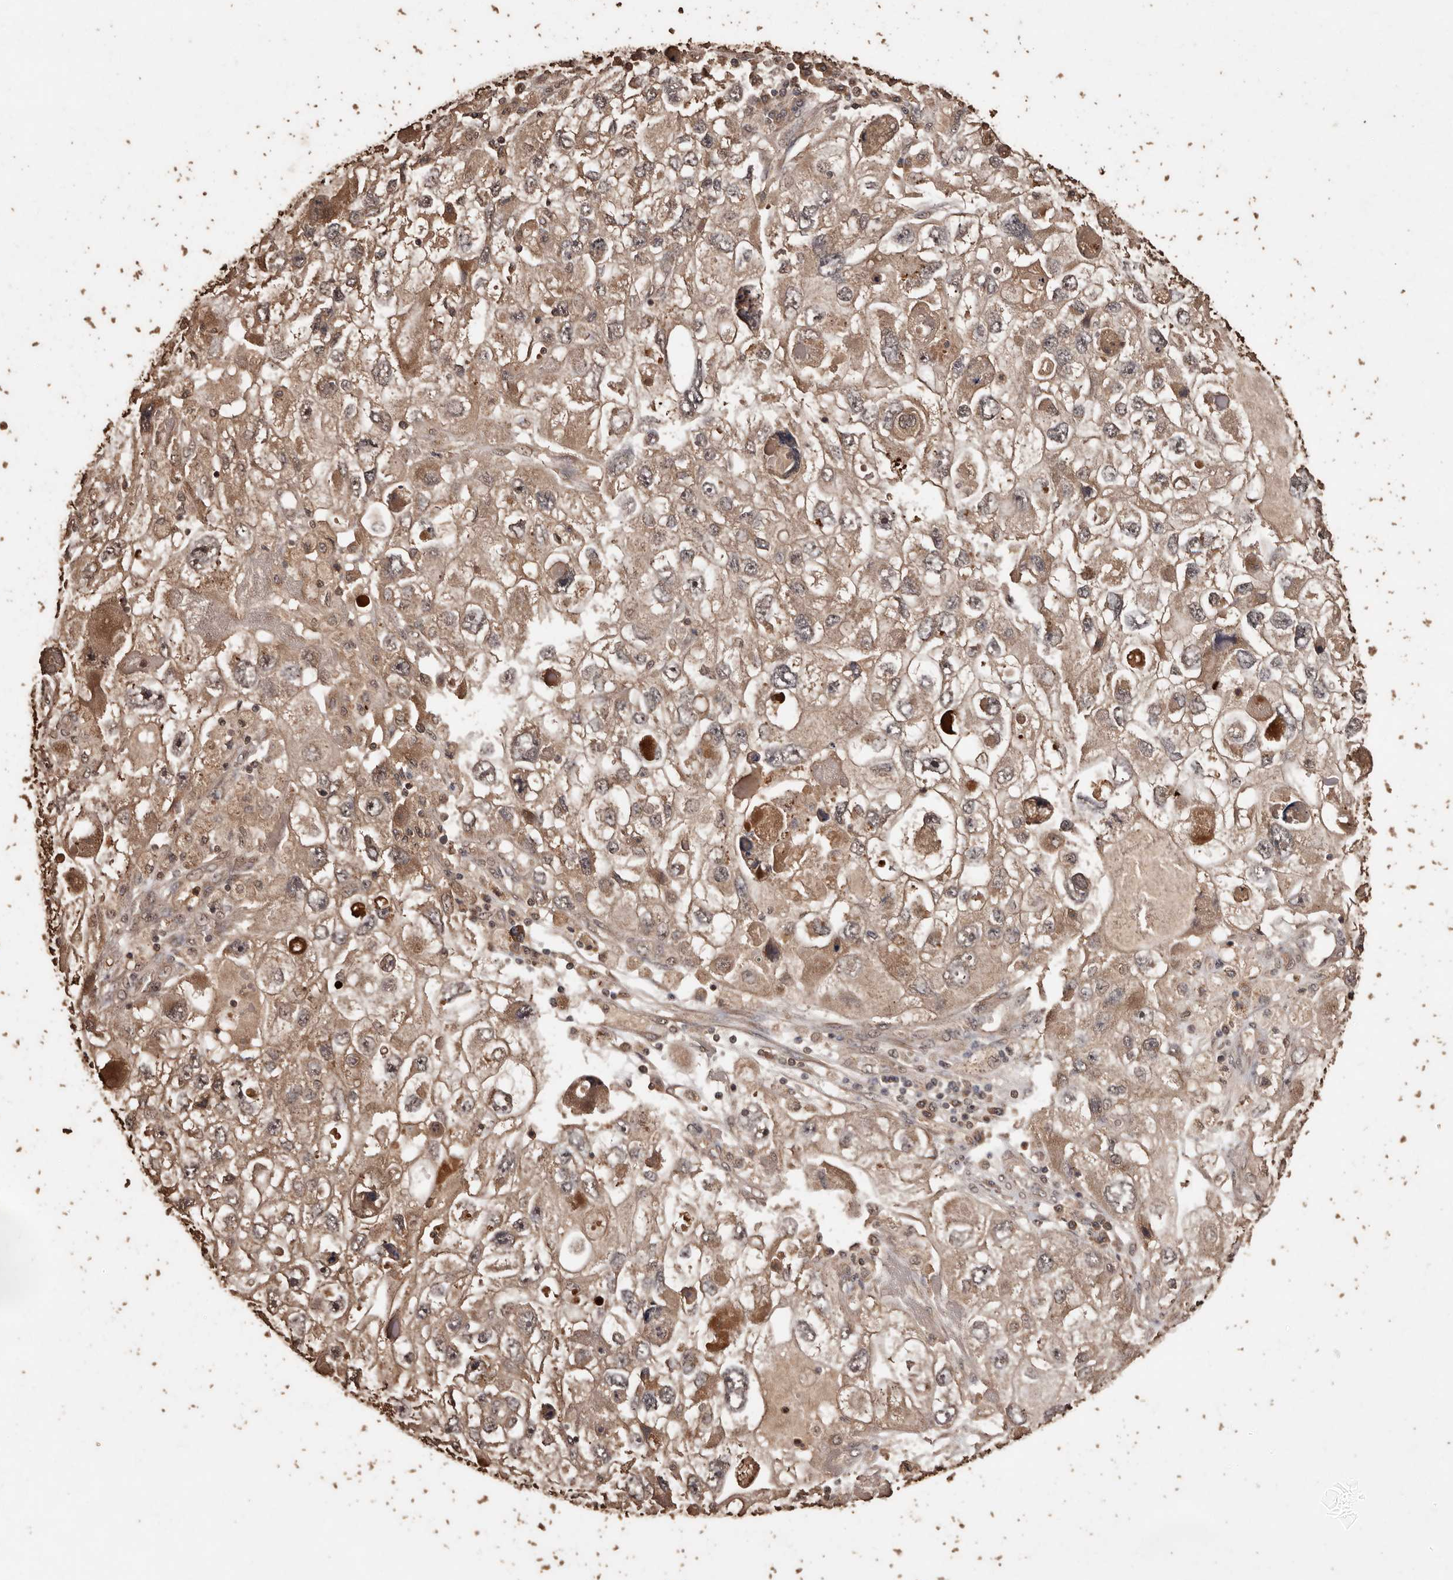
{"staining": {"intensity": "weak", "quantity": ">75%", "location": "cytoplasmic/membranous"}, "tissue": "endometrial cancer", "cell_type": "Tumor cells", "image_type": "cancer", "snomed": [{"axis": "morphology", "description": "Adenocarcinoma, NOS"}, {"axis": "topography", "description": "Endometrium"}], "caption": "Human endometrial cancer (adenocarcinoma) stained with a protein marker shows weak staining in tumor cells.", "gene": "PKDCC", "patient": {"sex": "female", "age": 49}}